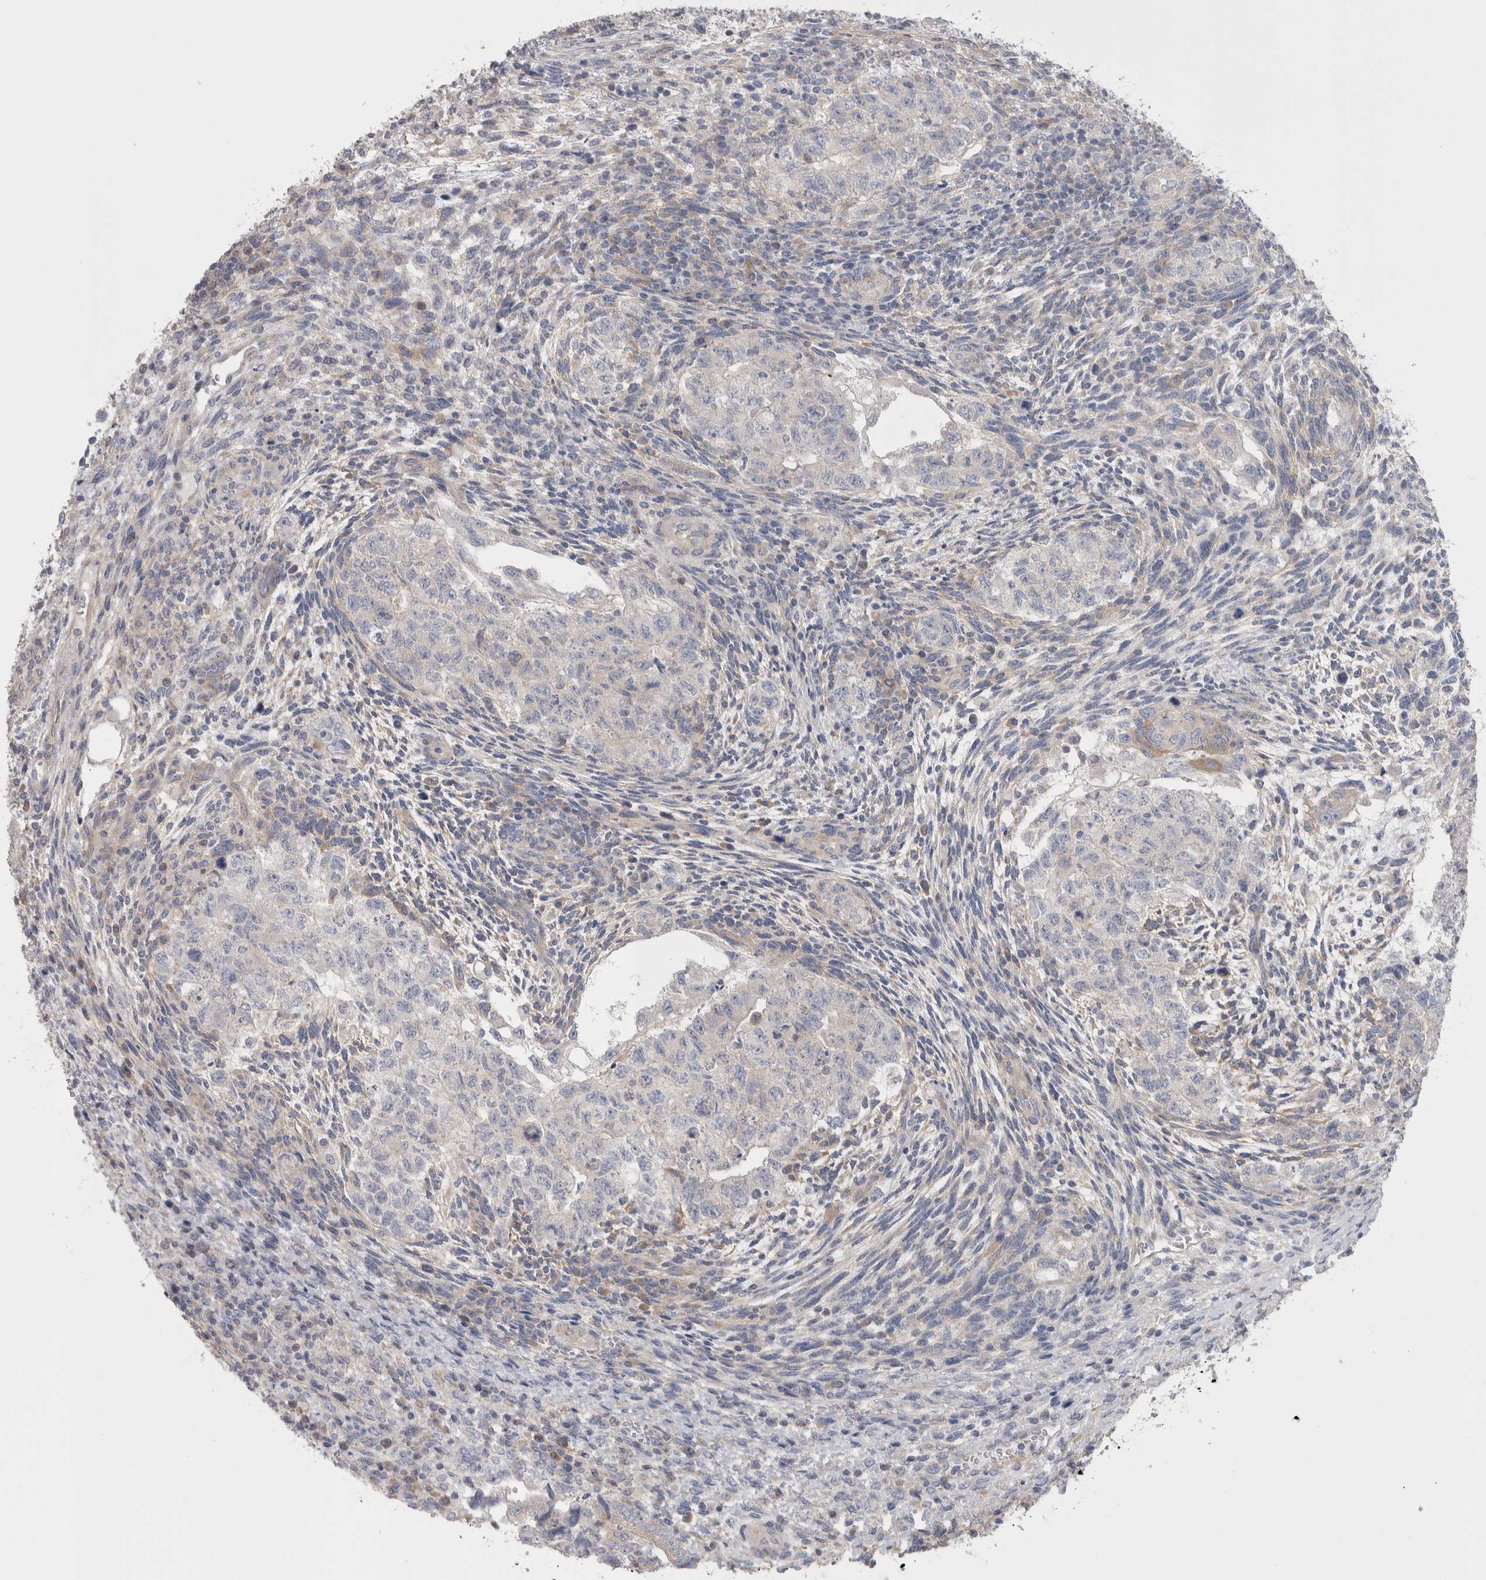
{"staining": {"intensity": "negative", "quantity": "none", "location": "none"}, "tissue": "testis cancer", "cell_type": "Tumor cells", "image_type": "cancer", "snomed": [{"axis": "morphology", "description": "Normal tissue, NOS"}, {"axis": "morphology", "description": "Carcinoma, Embryonal, NOS"}, {"axis": "topography", "description": "Testis"}], "caption": "High power microscopy histopathology image of an immunohistochemistry histopathology image of testis embryonal carcinoma, revealing no significant expression in tumor cells.", "gene": "GPHN", "patient": {"sex": "male", "age": 36}}